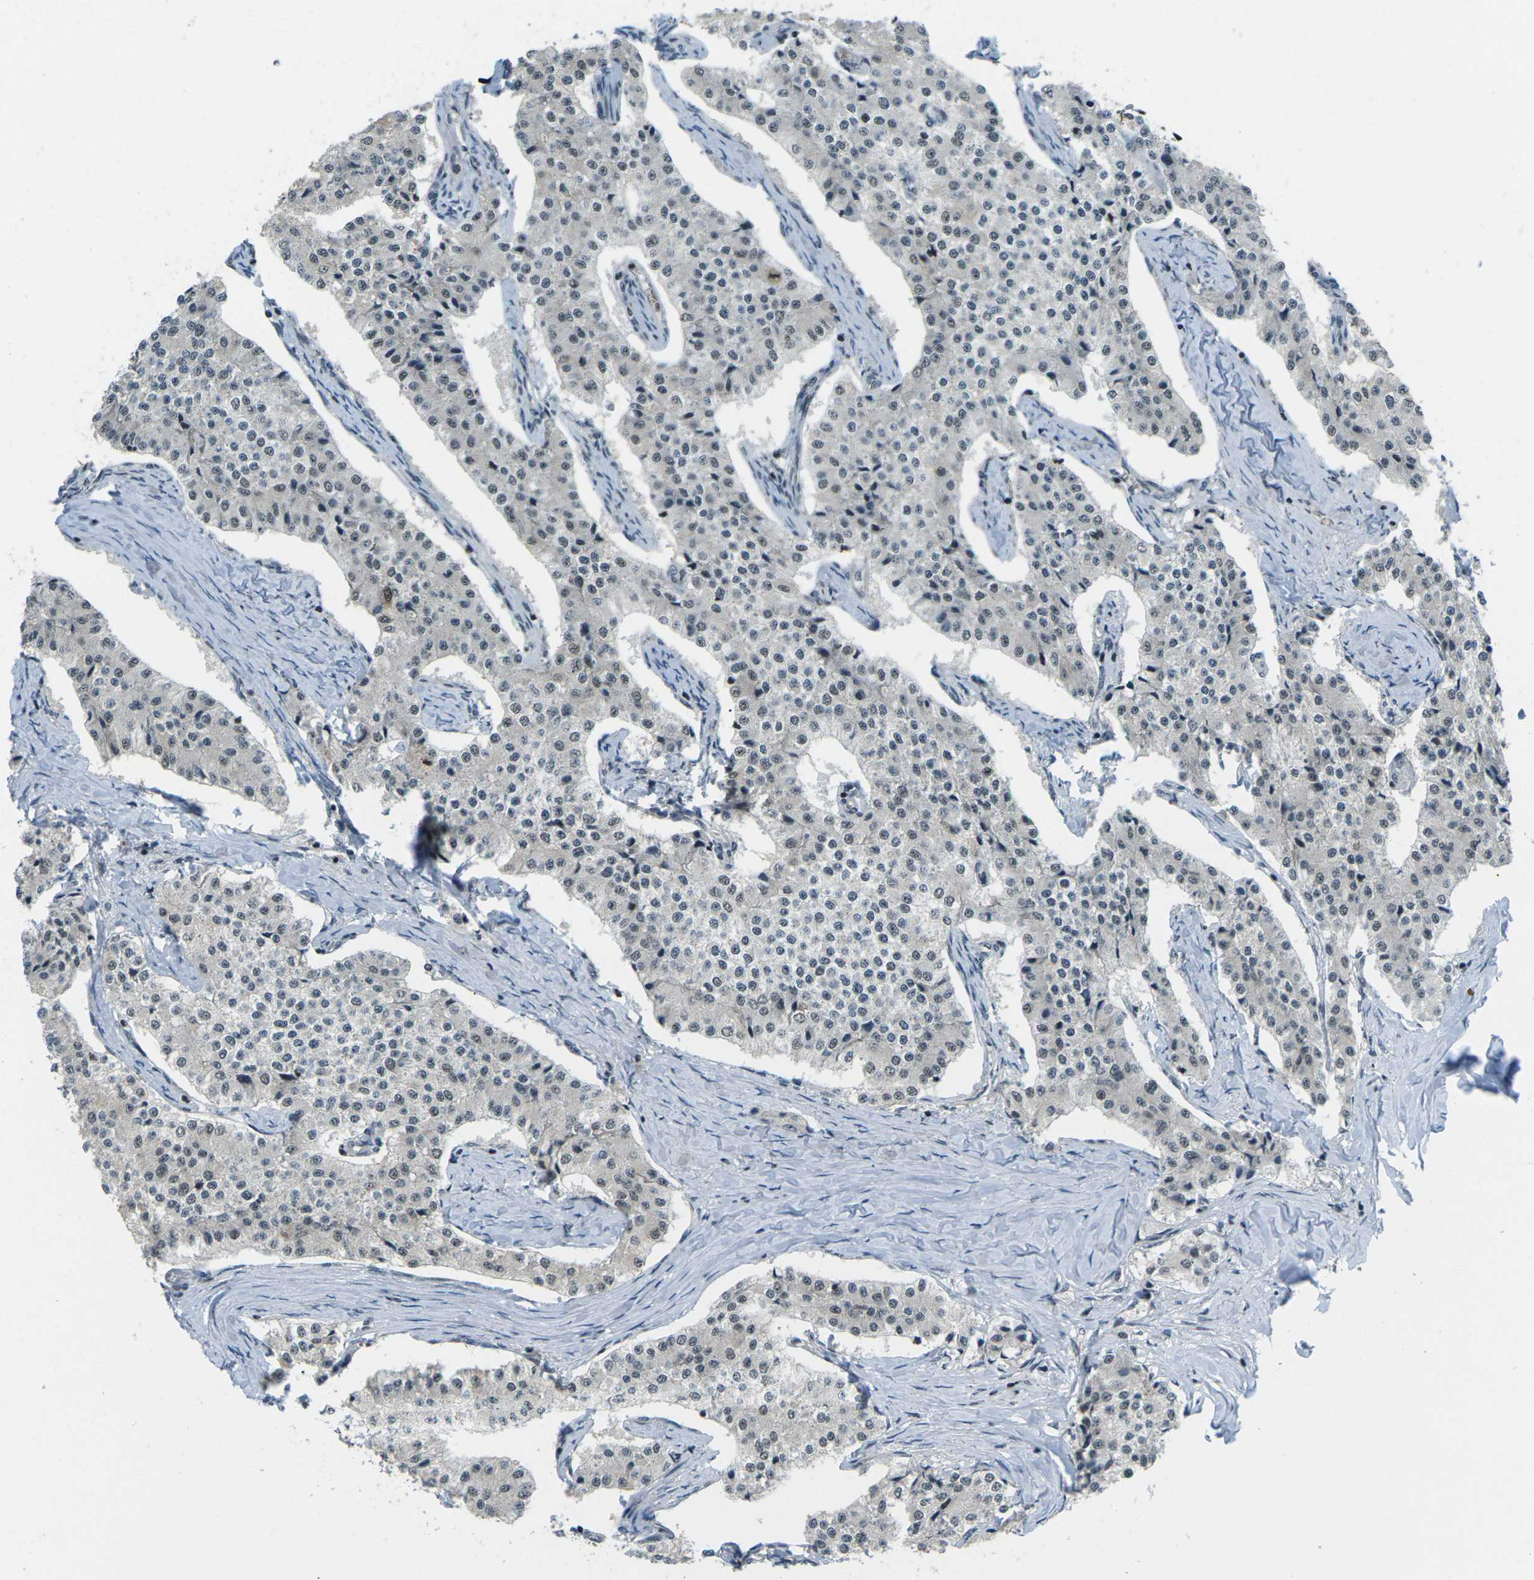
{"staining": {"intensity": "moderate", "quantity": ">75%", "location": "nuclear"}, "tissue": "carcinoid", "cell_type": "Tumor cells", "image_type": "cancer", "snomed": [{"axis": "morphology", "description": "Carcinoid, malignant, NOS"}, {"axis": "topography", "description": "Colon"}], "caption": "Tumor cells display moderate nuclear staining in about >75% of cells in carcinoid.", "gene": "UBE2S", "patient": {"sex": "female", "age": 52}}